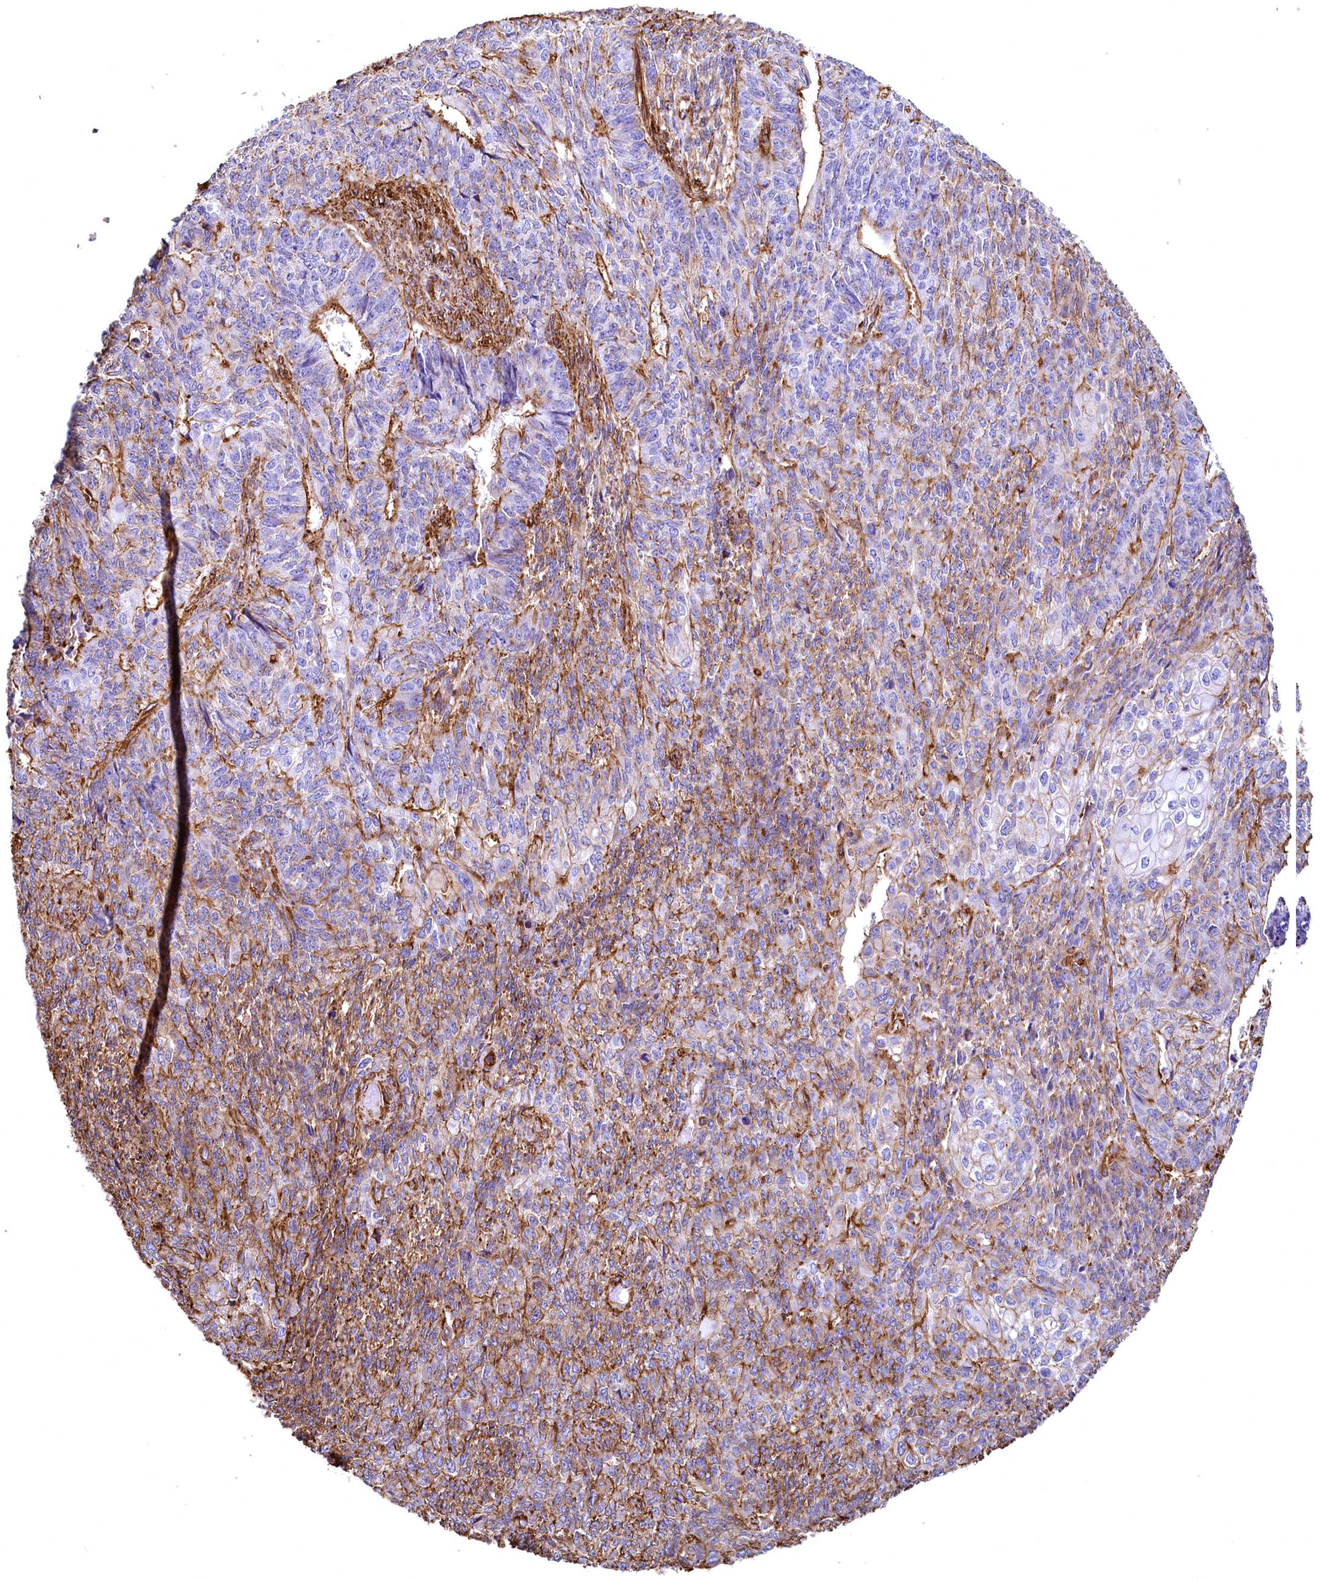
{"staining": {"intensity": "strong", "quantity": "25%-75%", "location": "cytoplasmic/membranous"}, "tissue": "endometrial cancer", "cell_type": "Tumor cells", "image_type": "cancer", "snomed": [{"axis": "morphology", "description": "Adenocarcinoma, NOS"}, {"axis": "topography", "description": "Endometrium"}], "caption": "The micrograph displays immunohistochemical staining of endometrial adenocarcinoma. There is strong cytoplasmic/membranous positivity is seen in about 25%-75% of tumor cells.", "gene": "THBS1", "patient": {"sex": "female", "age": 32}}